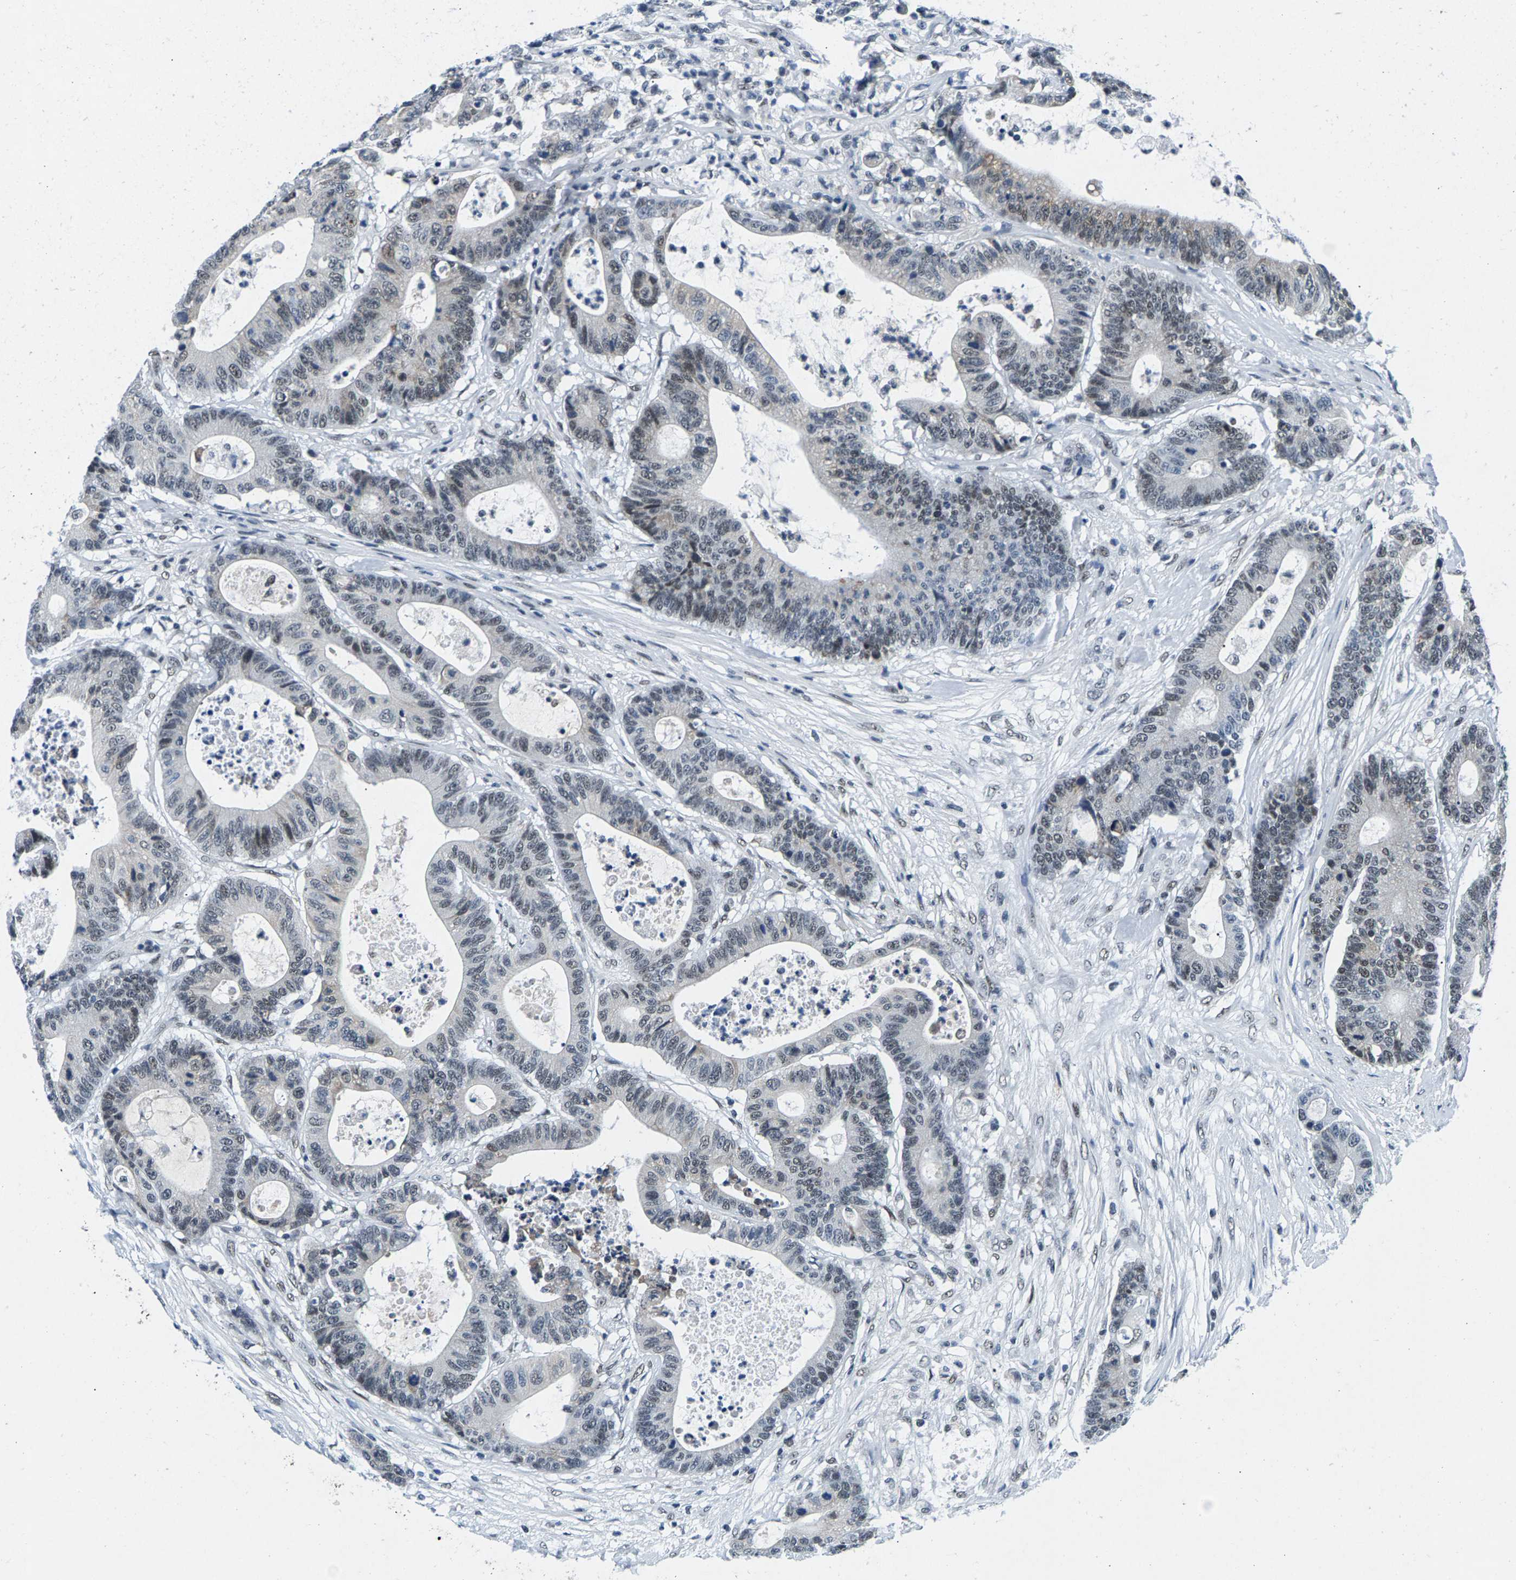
{"staining": {"intensity": "weak", "quantity": "25%-75%", "location": "nuclear"}, "tissue": "colorectal cancer", "cell_type": "Tumor cells", "image_type": "cancer", "snomed": [{"axis": "morphology", "description": "Adenocarcinoma, NOS"}, {"axis": "topography", "description": "Colon"}], "caption": "Immunohistochemical staining of human adenocarcinoma (colorectal) reveals low levels of weak nuclear expression in about 25%-75% of tumor cells. (DAB (3,3'-diaminobenzidine) = brown stain, brightfield microscopy at high magnification).", "gene": "ATF2", "patient": {"sex": "female", "age": 84}}